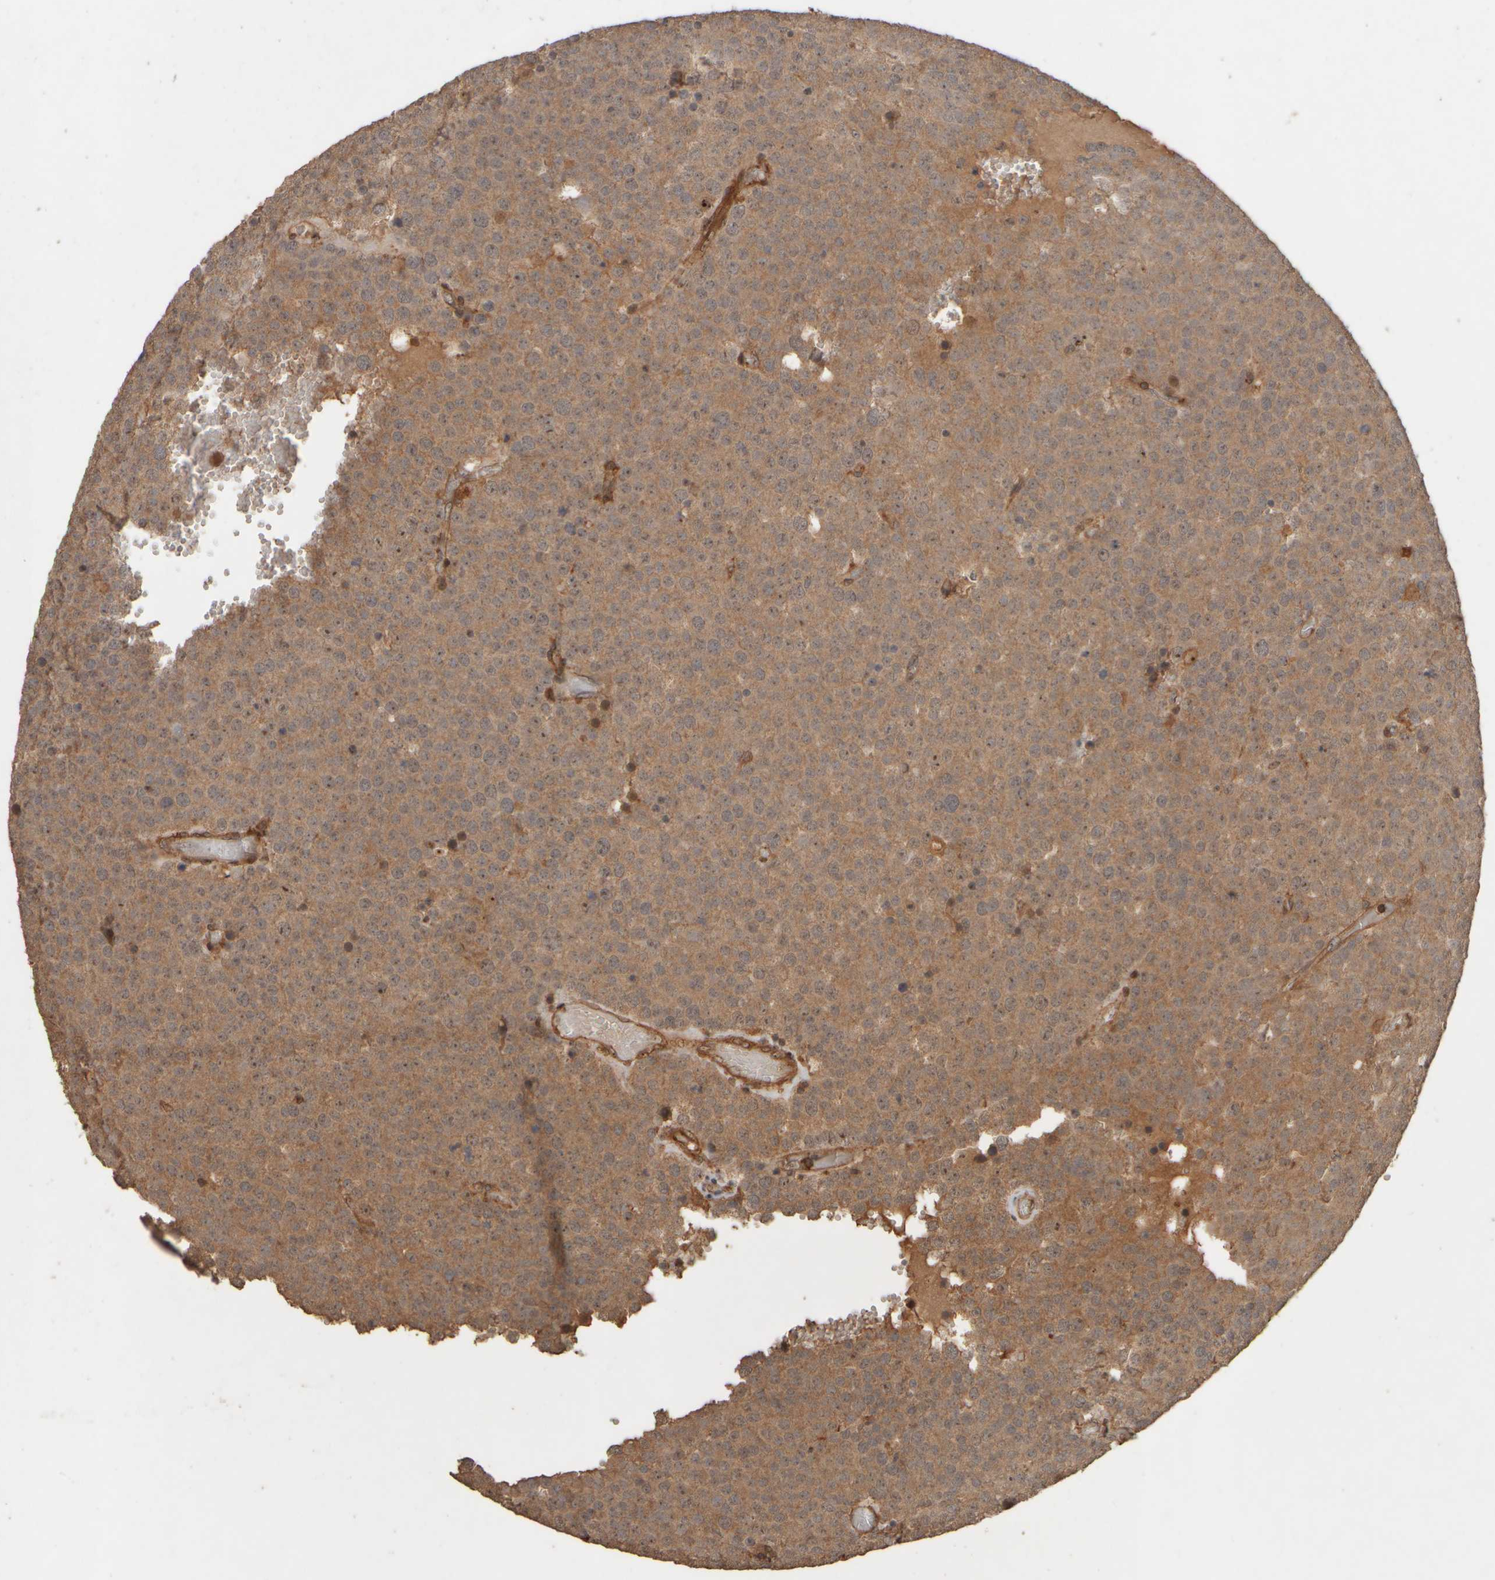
{"staining": {"intensity": "moderate", "quantity": ">75%", "location": "cytoplasmic/membranous,nuclear"}, "tissue": "testis cancer", "cell_type": "Tumor cells", "image_type": "cancer", "snomed": [{"axis": "morphology", "description": "Normal tissue, NOS"}, {"axis": "morphology", "description": "Seminoma, NOS"}, {"axis": "topography", "description": "Testis"}], "caption": "An immunohistochemistry photomicrograph of tumor tissue is shown. Protein staining in brown labels moderate cytoplasmic/membranous and nuclear positivity in testis cancer (seminoma) within tumor cells. (DAB IHC, brown staining for protein, blue staining for nuclei).", "gene": "SPHK1", "patient": {"sex": "male", "age": 71}}